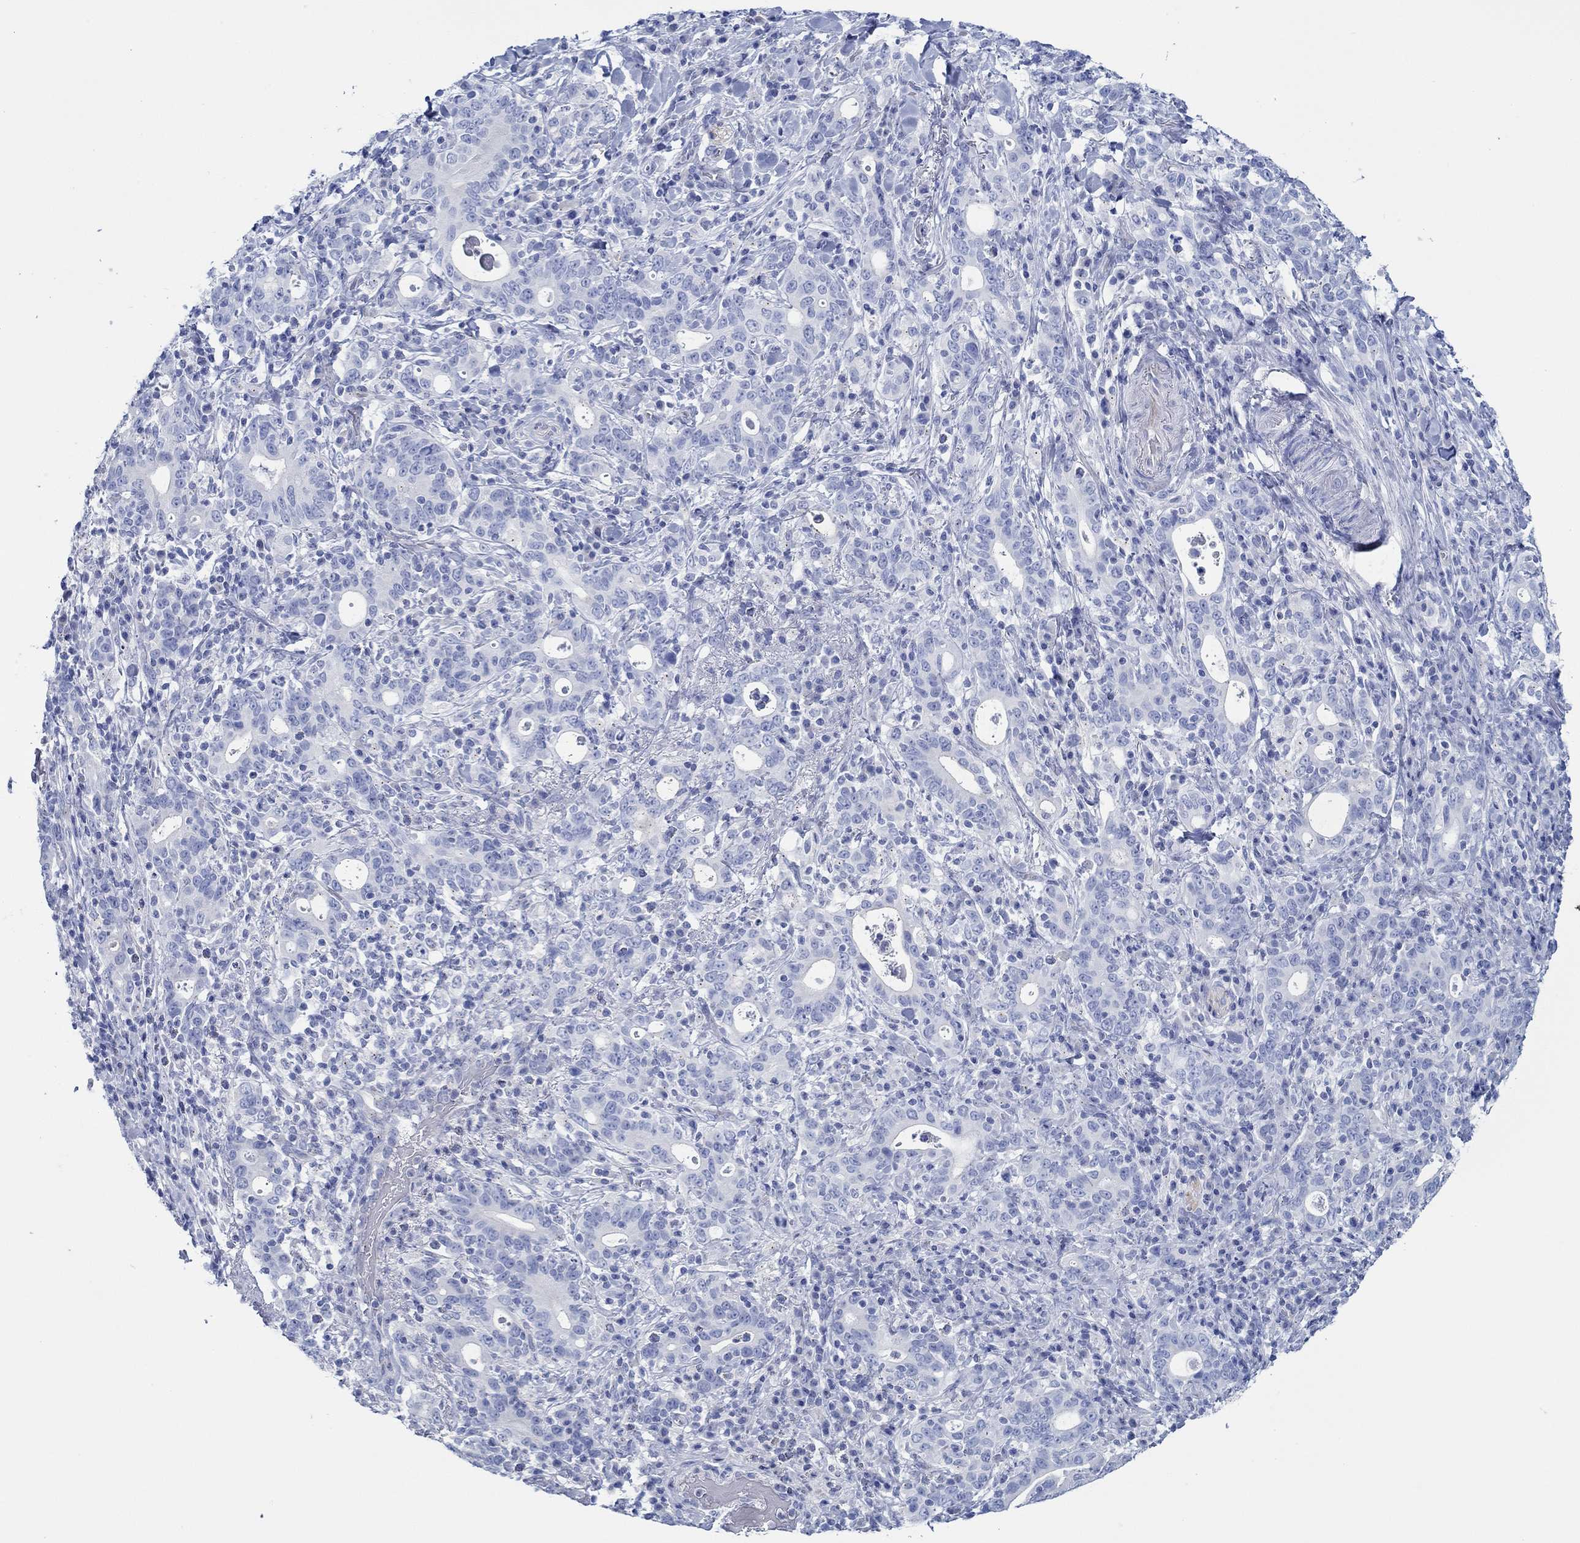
{"staining": {"intensity": "negative", "quantity": "none", "location": "none"}, "tissue": "stomach cancer", "cell_type": "Tumor cells", "image_type": "cancer", "snomed": [{"axis": "morphology", "description": "Adenocarcinoma, NOS"}, {"axis": "topography", "description": "Stomach"}], "caption": "IHC photomicrograph of neoplastic tissue: human adenocarcinoma (stomach) stained with DAB (3,3'-diaminobenzidine) shows no significant protein expression in tumor cells.", "gene": "IGFBP6", "patient": {"sex": "male", "age": 79}}